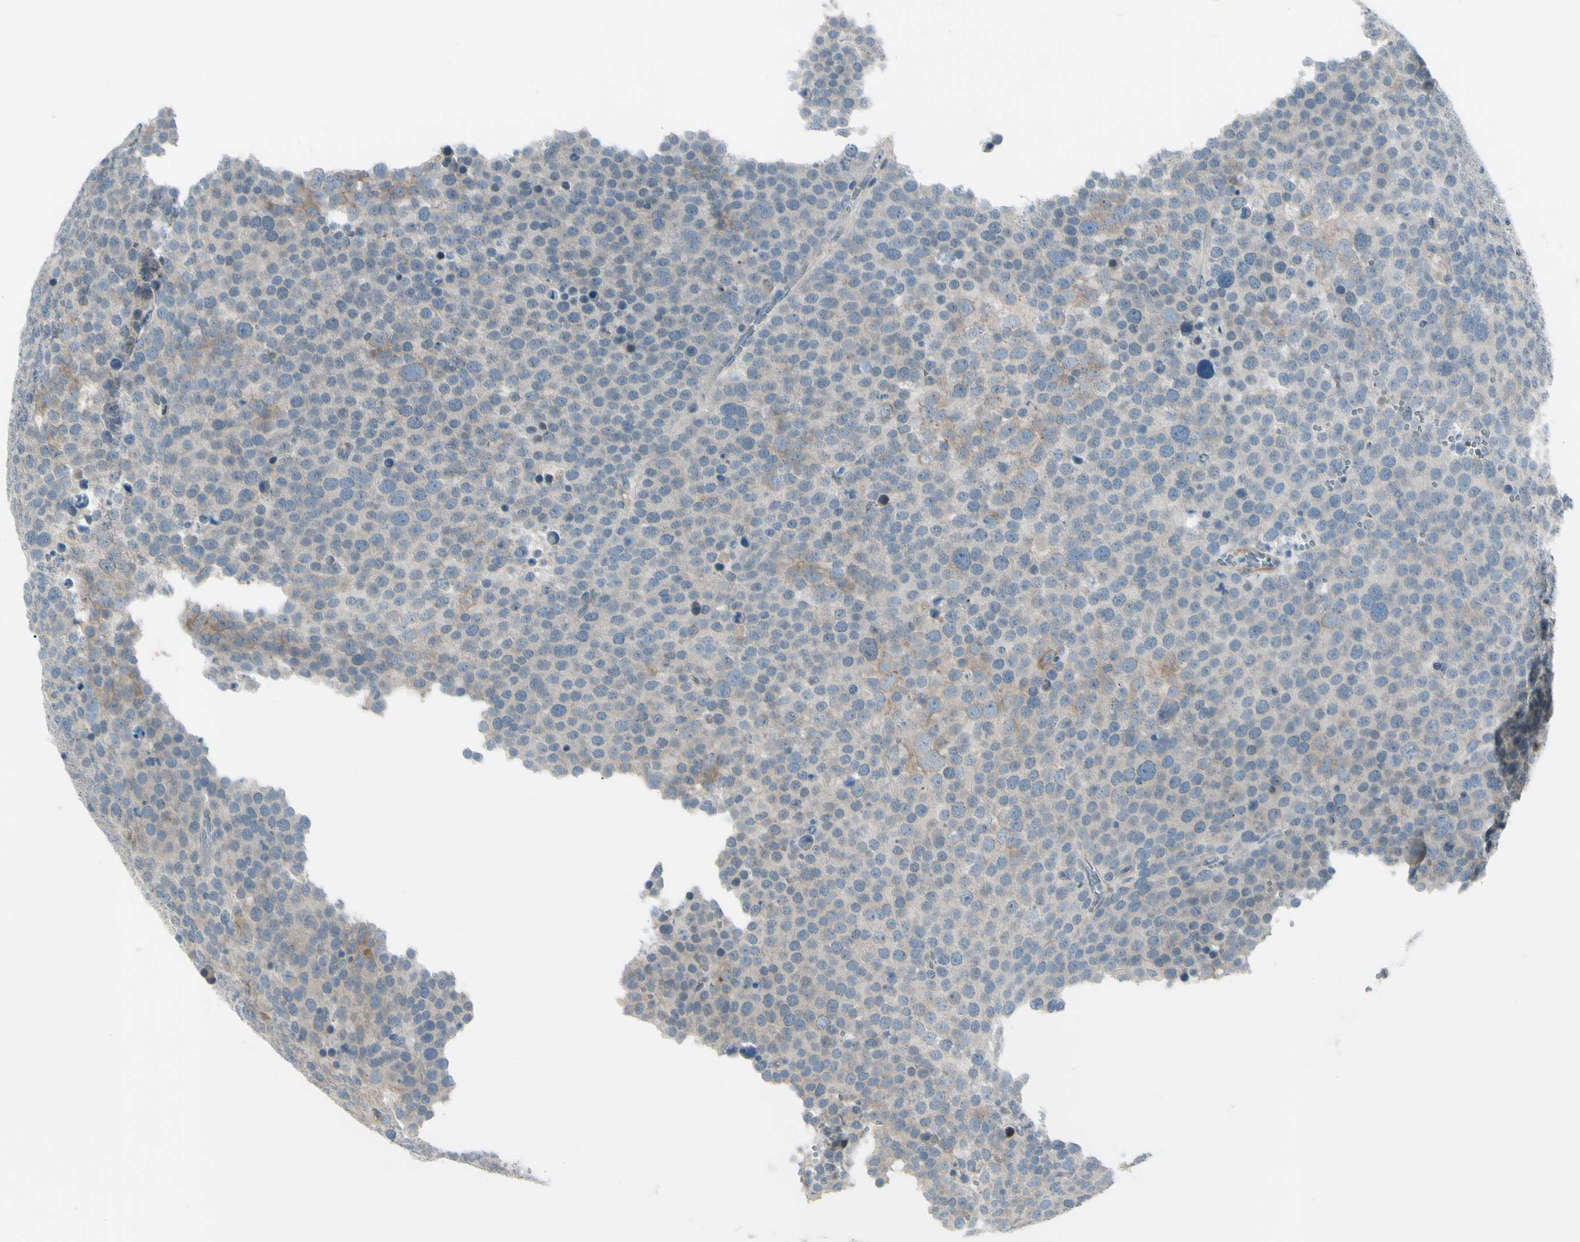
{"staining": {"intensity": "weak", "quantity": "25%-75%", "location": "cytoplasmic/membranous"}, "tissue": "testis cancer", "cell_type": "Tumor cells", "image_type": "cancer", "snomed": [{"axis": "morphology", "description": "Seminoma, NOS"}, {"axis": "topography", "description": "Testis"}], "caption": "A brown stain shows weak cytoplasmic/membranous positivity of a protein in human testis cancer tumor cells. Nuclei are stained in blue.", "gene": "LRRK1", "patient": {"sex": "male", "age": 71}}